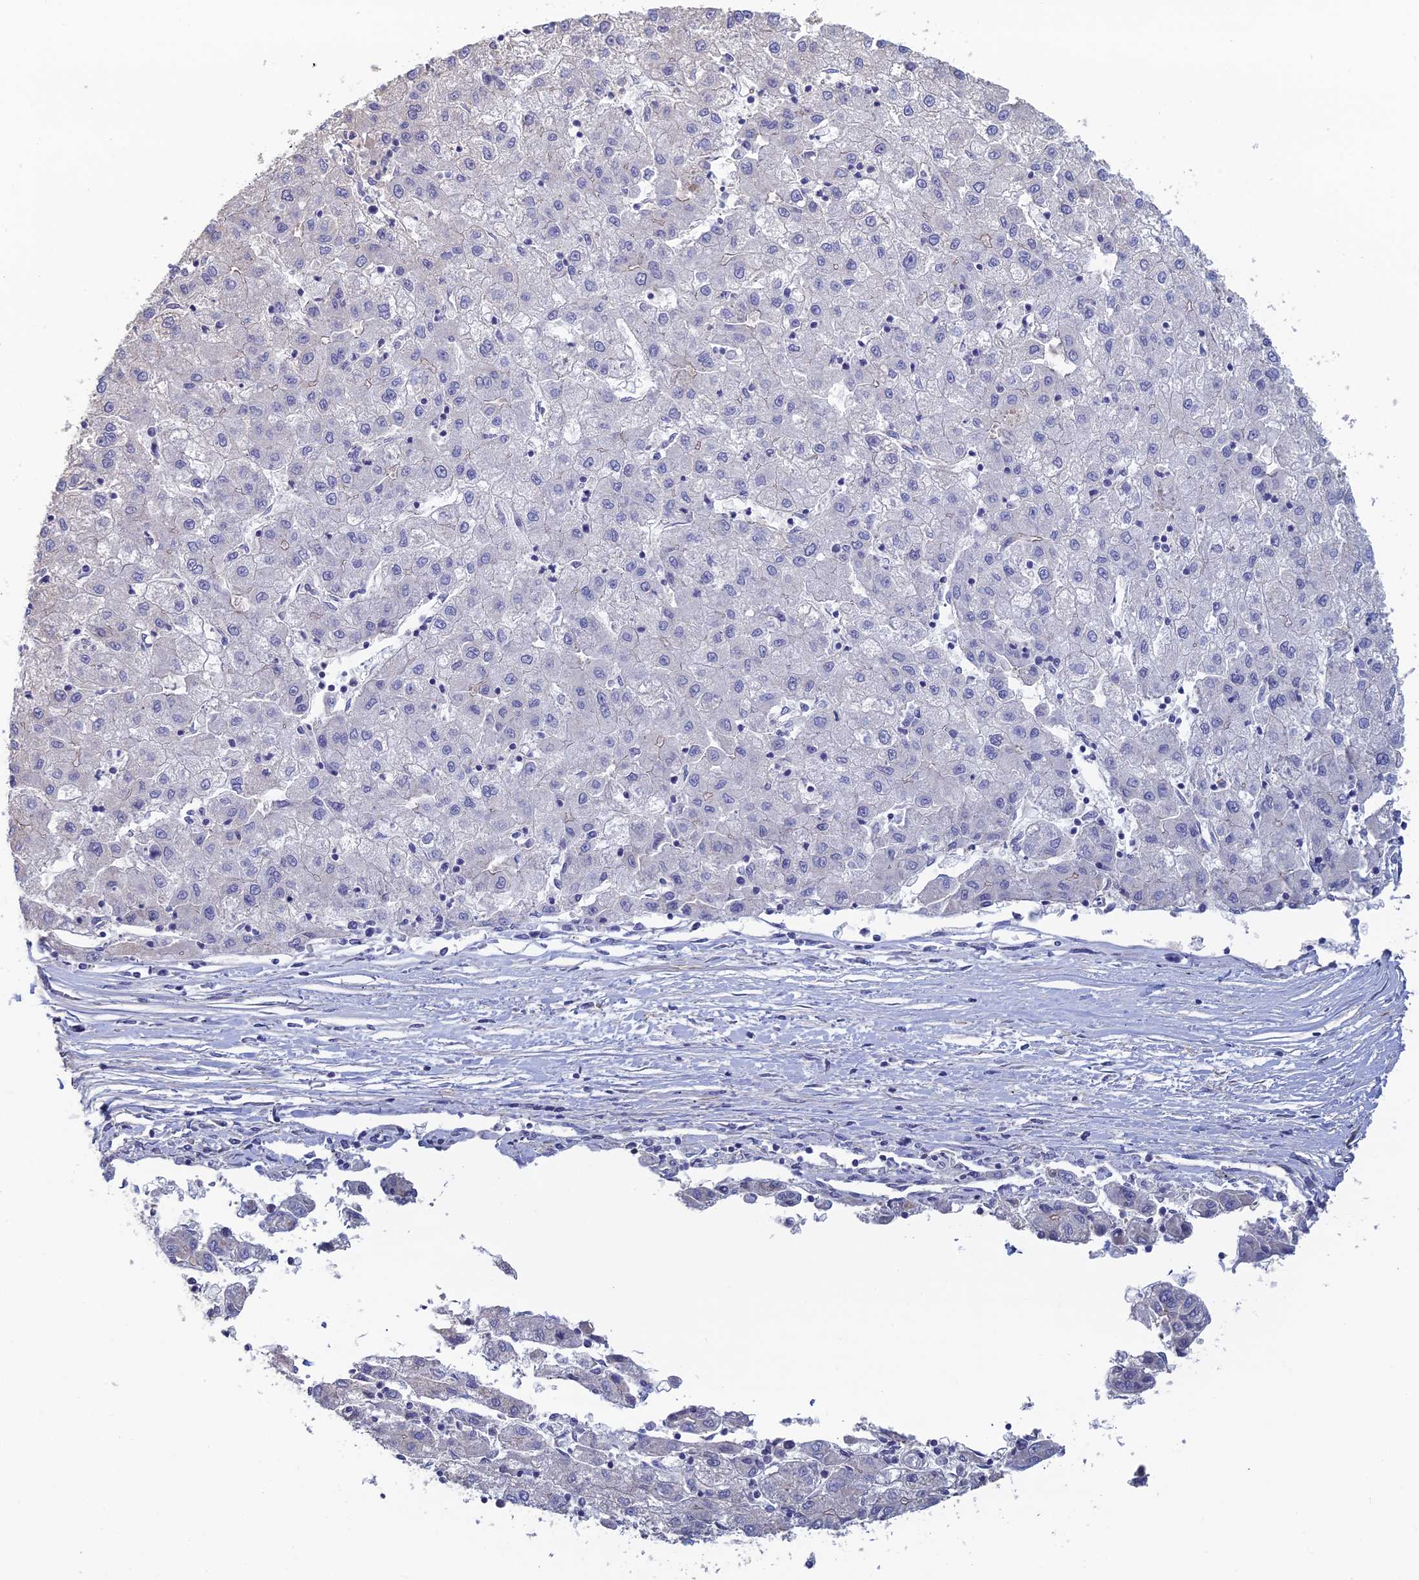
{"staining": {"intensity": "negative", "quantity": "none", "location": "none"}, "tissue": "liver cancer", "cell_type": "Tumor cells", "image_type": "cancer", "snomed": [{"axis": "morphology", "description": "Carcinoma, Hepatocellular, NOS"}, {"axis": "topography", "description": "Liver"}], "caption": "Micrograph shows no protein expression in tumor cells of liver cancer (hepatocellular carcinoma) tissue. (DAB IHC with hematoxylin counter stain).", "gene": "PCDHA5", "patient": {"sex": "male", "age": 72}}